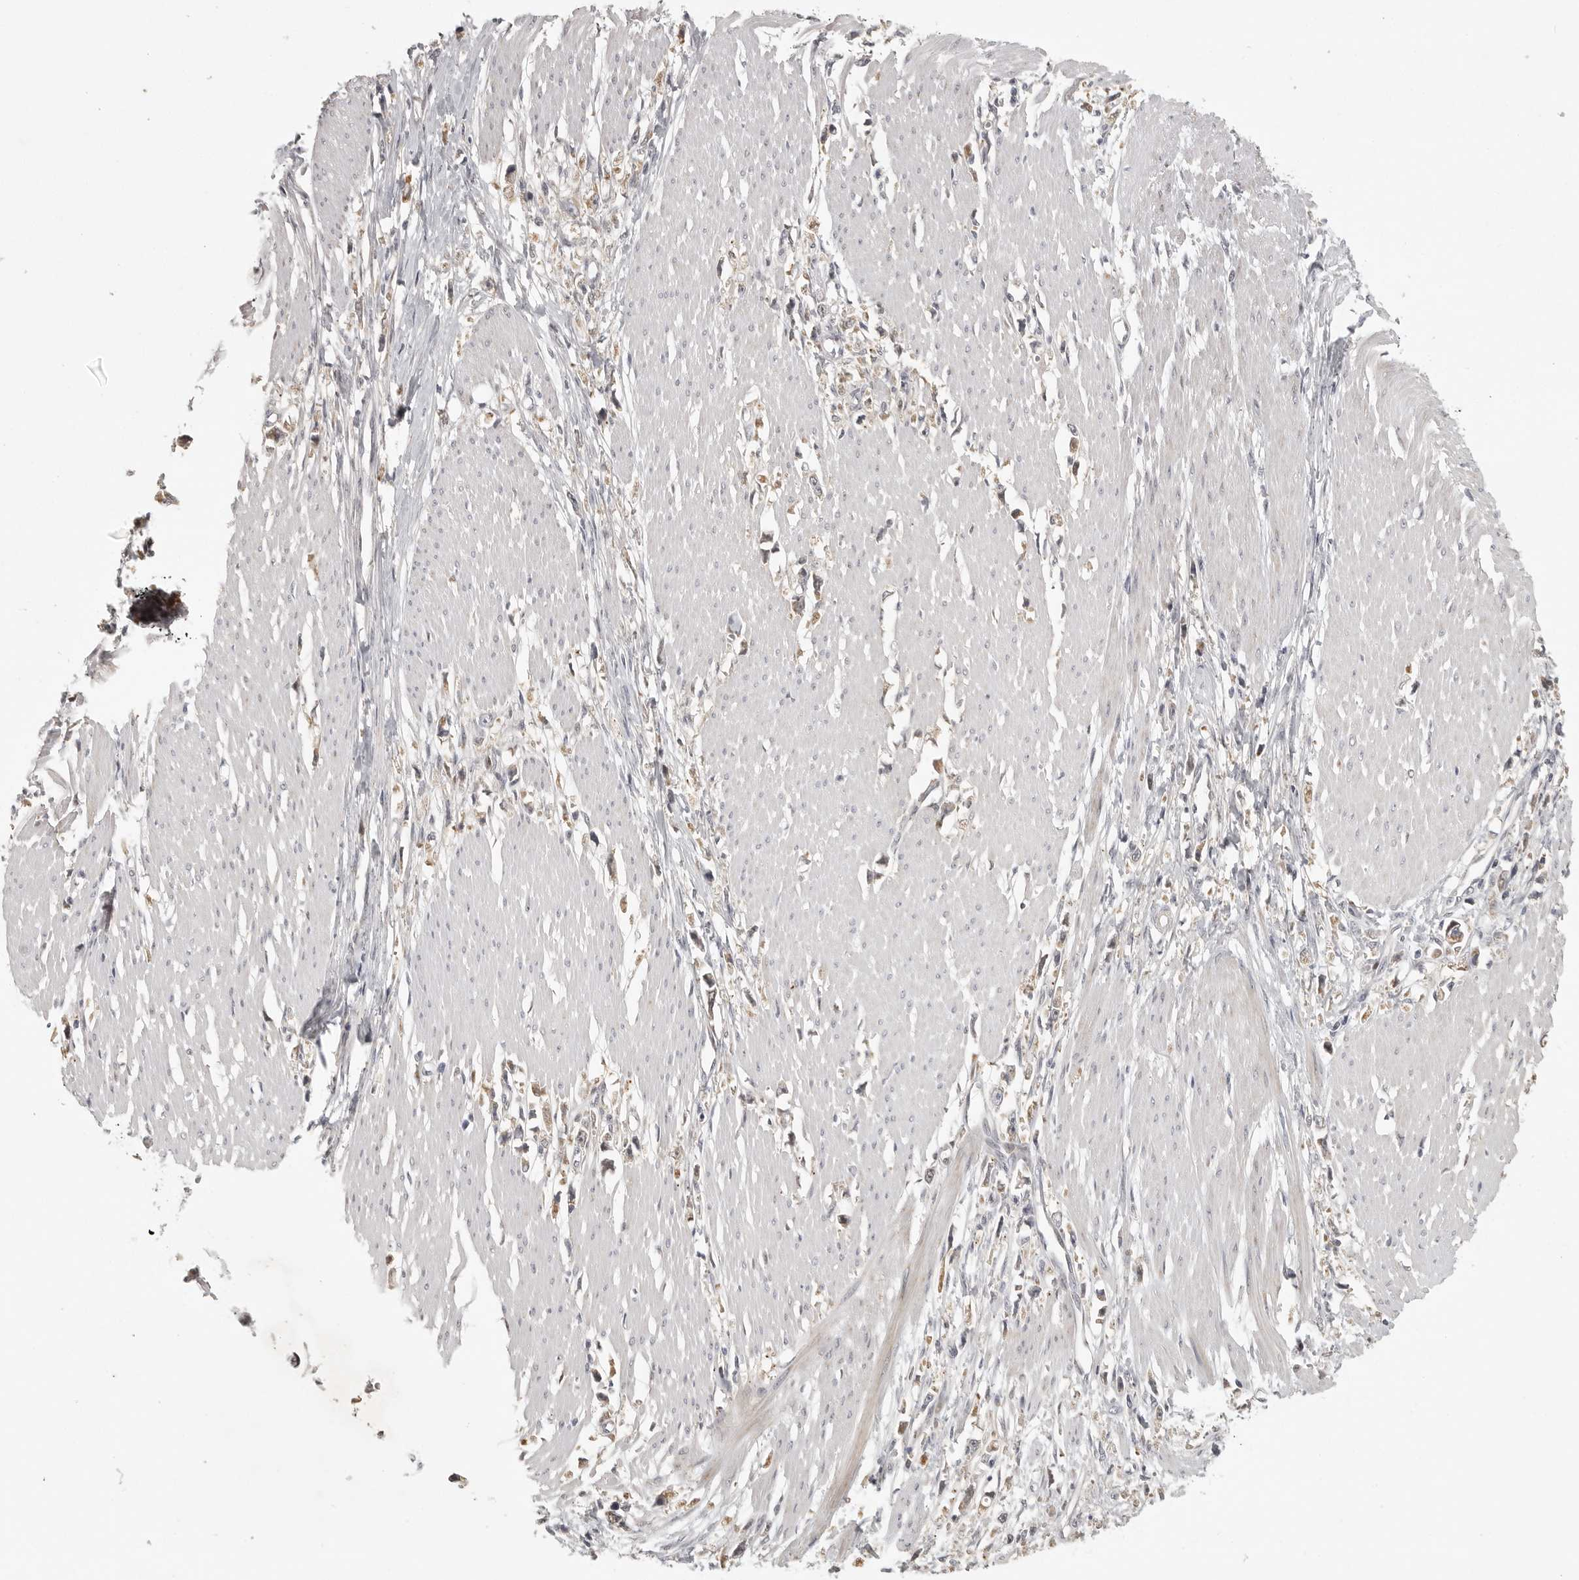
{"staining": {"intensity": "negative", "quantity": "none", "location": "none"}, "tissue": "stomach cancer", "cell_type": "Tumor cells", "image_type": "cancer", "snomed": [{"axis": "morphology", "description": "Adenocarcinoma, NOS"}, {"axis": "topography", "description": "Stomach"}], "caption": "There is no significant staining in tumor cells of stomach adenocarcinoma.", "gene": "POLE2", "patient": {"sex": "female", "age": 59}}